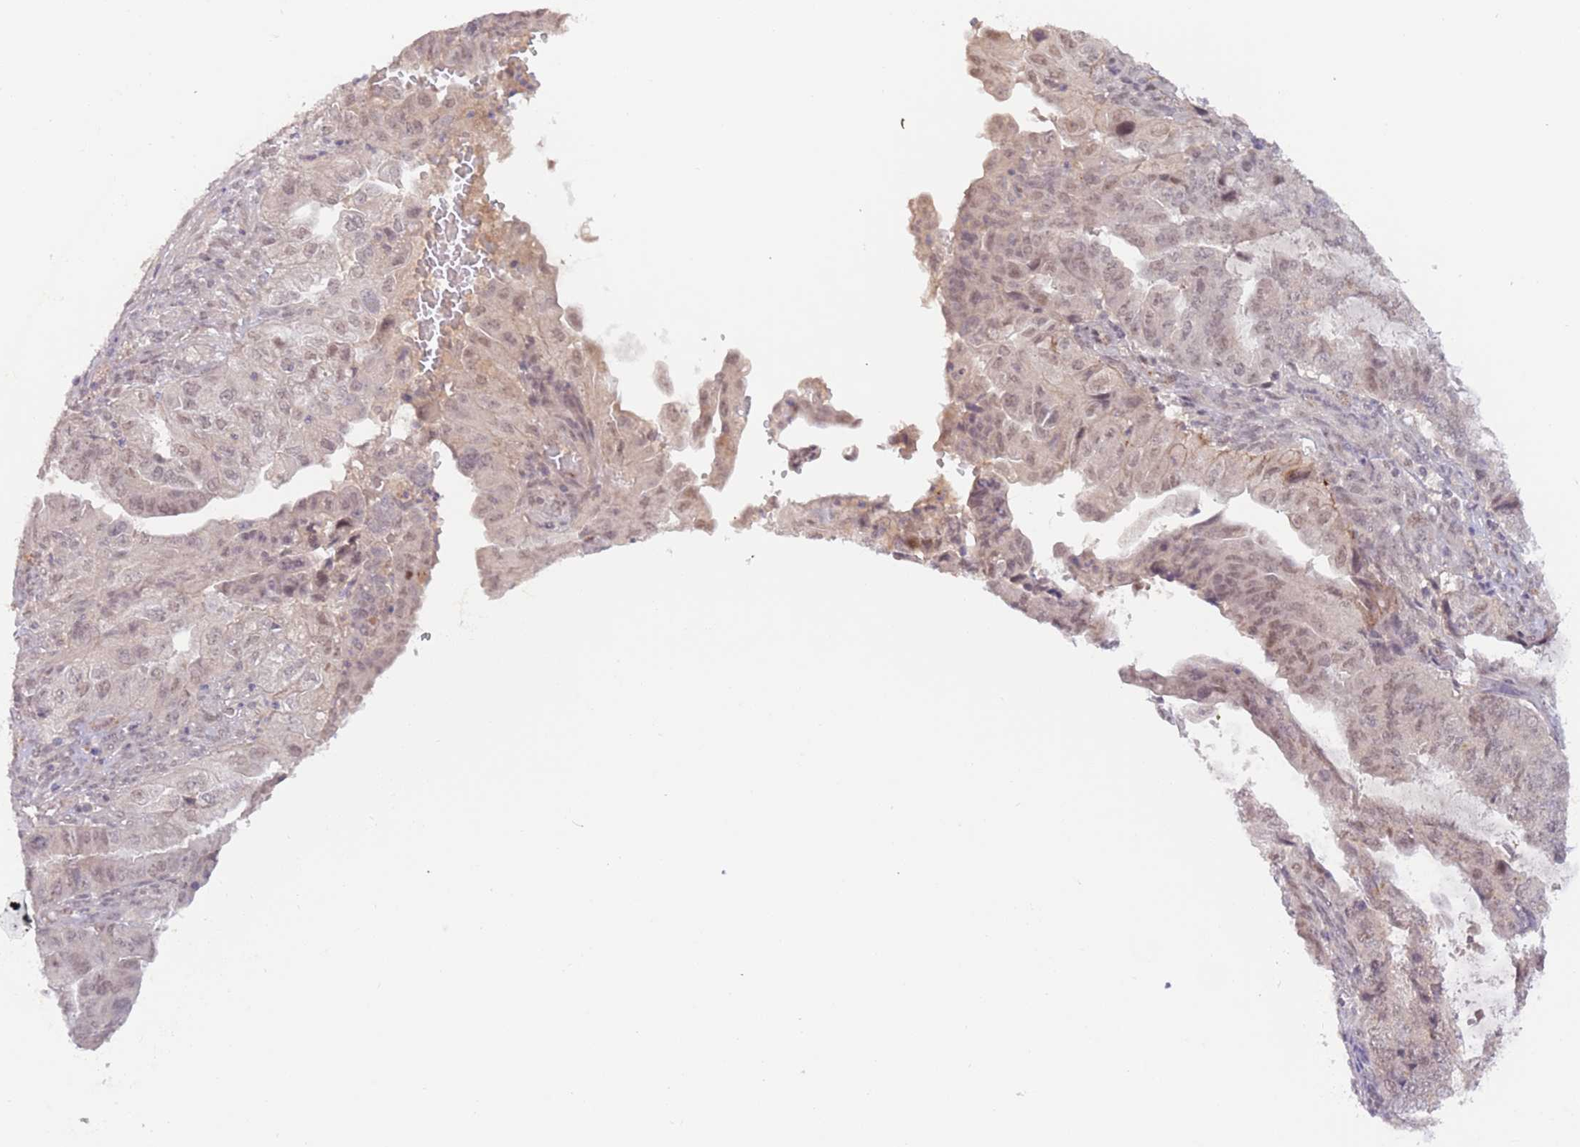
{"staining": {"intensity": "weak", "quantity": "<25%", "location": "nuclear"}, "tissue": "endometrial cancer", "cell_type": "Tumor cells", "image_type": "cancer", "snomed": [{"axis": "morphology", "description": "Adenocarcinoma, NOS"}, {"axis": "topography", "description": "Endometrium"}], "caption": "Photomicrograph shows no significant protein positivity in tumor cells of adenocarcinoma (endometrial). Nuclei are stained in blue.", "gene": "RFXANK", "patient": {"sex": "female", "age": 51}}